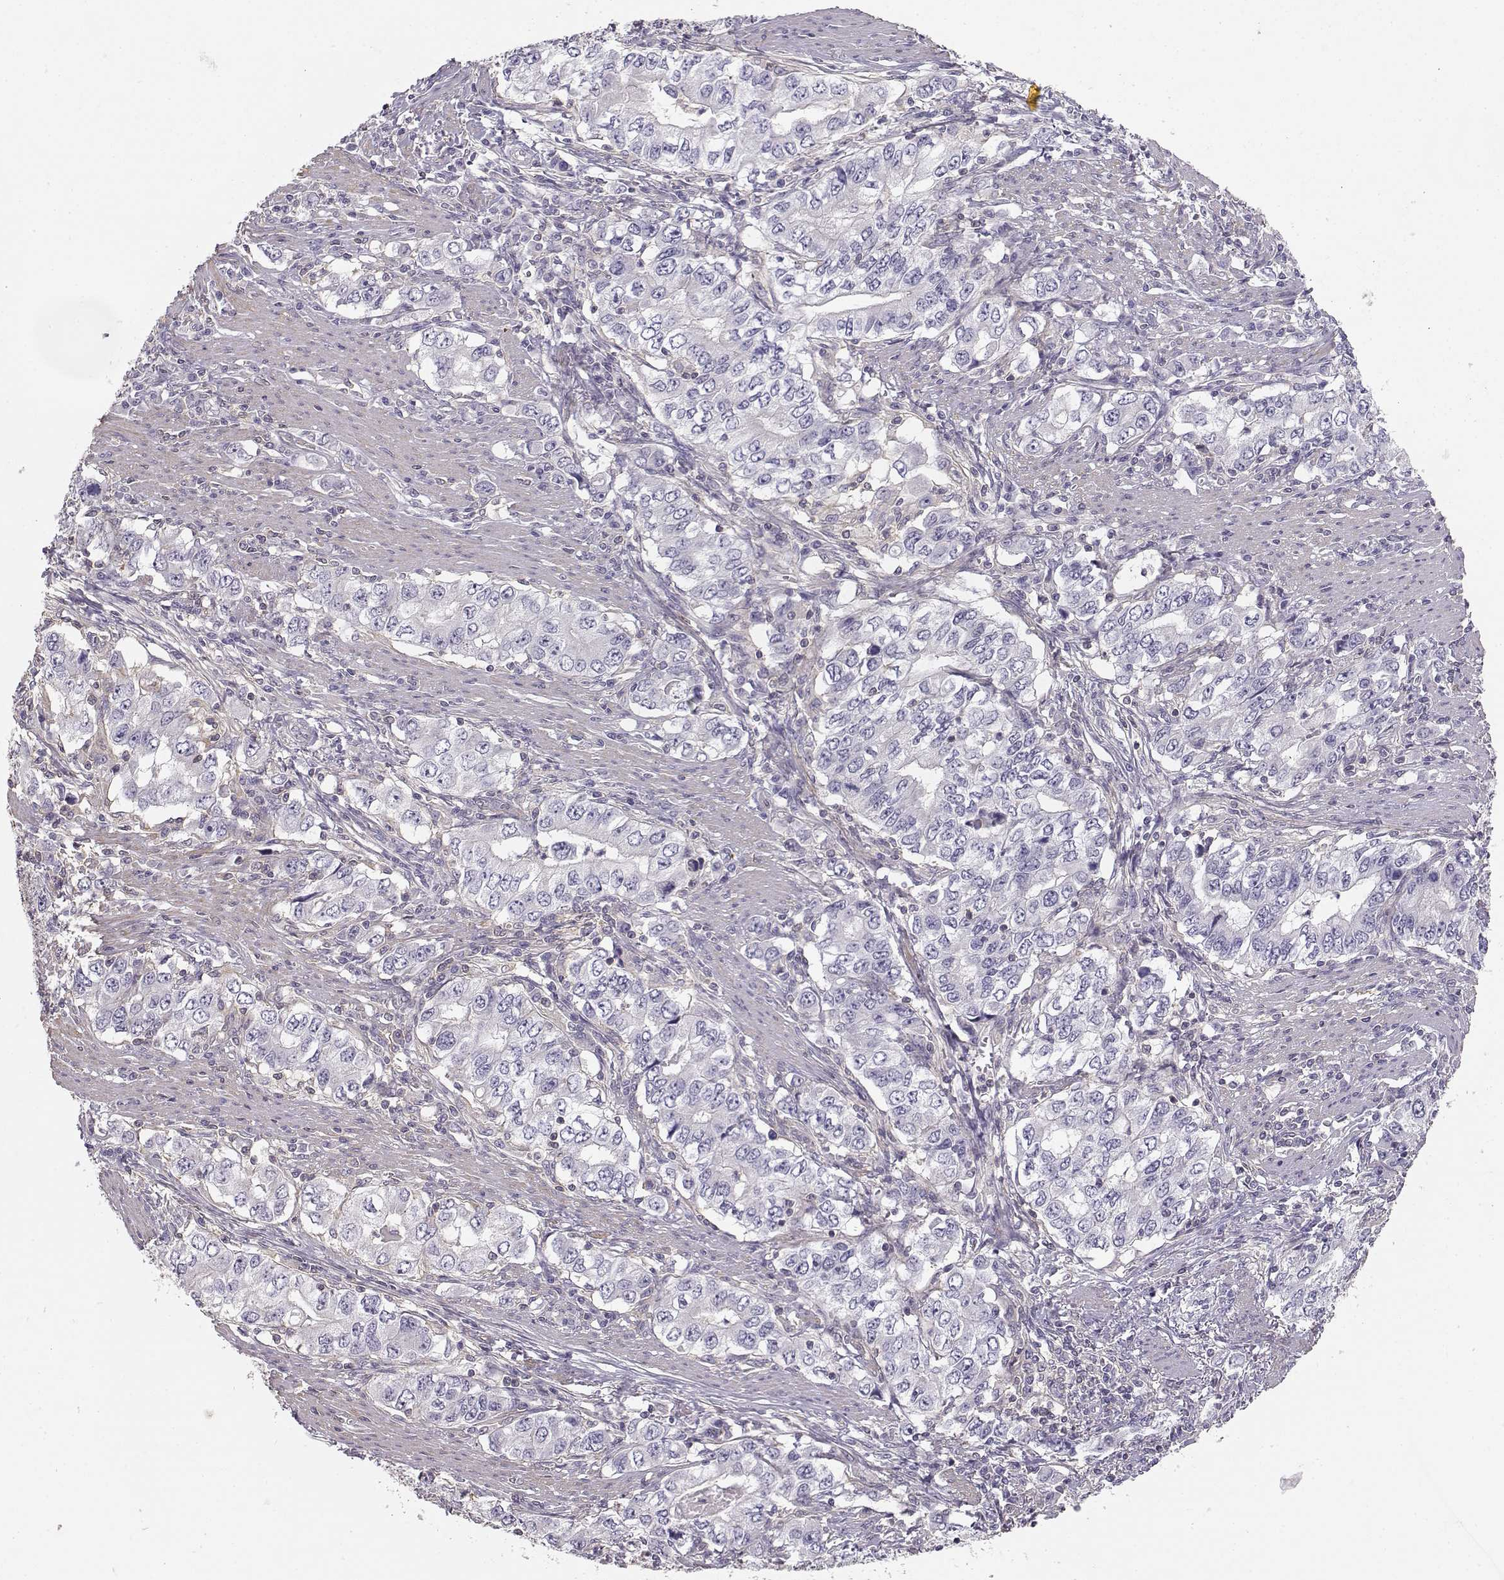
{"staining": {"intensity": "negative", "quantity": "none", "location": "none"}, "tissue": "stomach cancer", "cell_type": "Tumor cells", "image_type": "cancer", "snomed": [{"axis": "morphology", "description": "Adenocarcinoma, NOS"}, {"axis": "topography", "description": "Stomach, lower"}], "caption": "A high-resolution image shows immunohistochemistry staining of stomach cancer, which reveals no significant expression in tumor cells.", "gene": "DAPL1", "patient": {"sex": "female", "age": 72}}